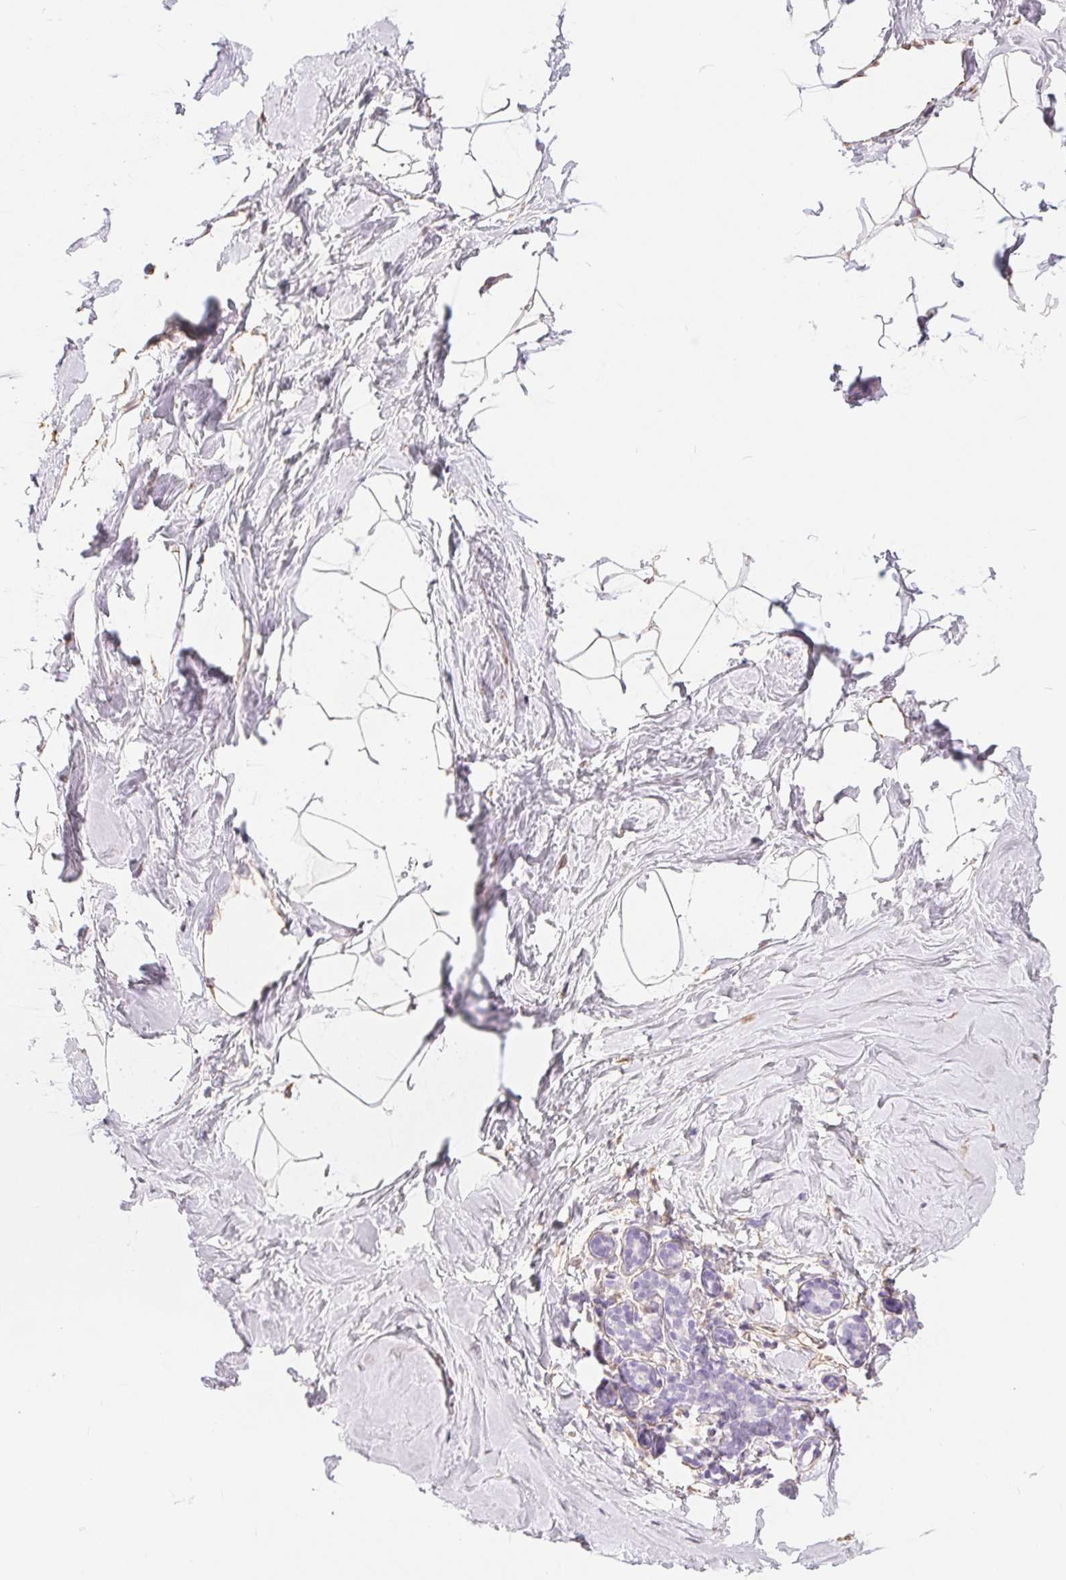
{"staining": {"intensity": "weak", "quantity": "<25%", "location": "cytoplasmic/membranous"}, "tissue": "breast", "cell_type": "Adipocytes", "image_type": "normal", "snomed": [{"axis": "morphology", "description": "Normal tissue, NOS"}, {"axis": "topography", "description": "Breast"}], "caption": "DAB (3,3'-diaminobenzidine) immunohistochemical staining of benign human breast displays no significant expression in adipocytes.", "gene": "GFAP", "patient": {"sex": "female", "age": 32}}